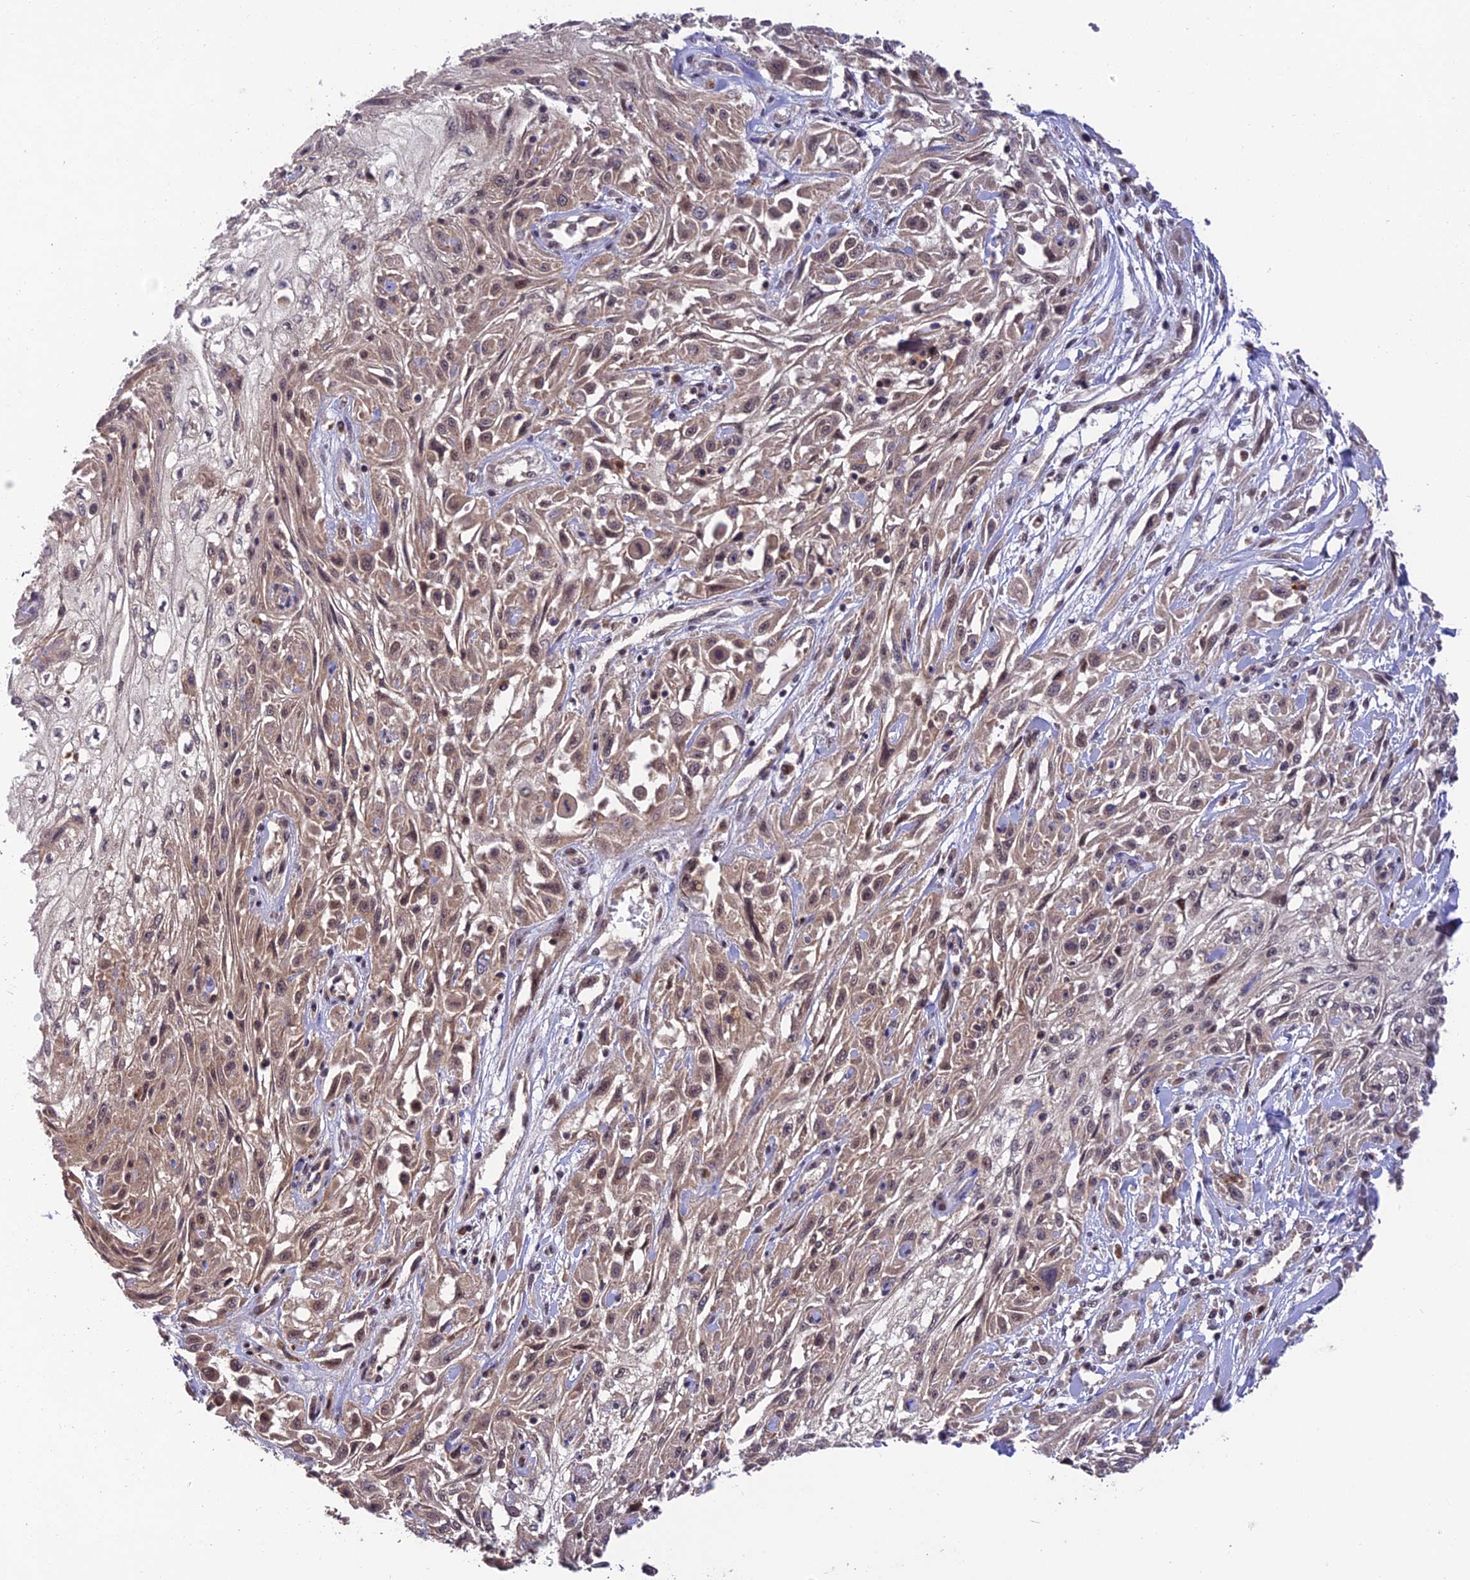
{"staining": {"intensity": "weak", "quantity": ">75%", "location": "cytoplasmic/membranous,nuclear"}, "tissue": "skin cancer", "cell_type": "Tumor cells", "image_type": "cancer", "snomed": [{"axis": "morphology", "description": "Squamous cell carcinoma, NOS"}, {"axis": "morphology", "description": "Squamous cell carcinoma, metastatic, NOS"}, {"axis": "topography", "description": "Skin"}, {"axis": "topography", "description": "Lymph node"}], "caption": "Immunohistochemistry image of squamous cell carcinoma (skin) stained for a protein (brown), which demonstrates low levels of weak cytoplasmic/membranous and nuclear positivity in about >75% of tumor cells.", "gene": "MNS1", "patient": {"sex": "male", "age": 75}}